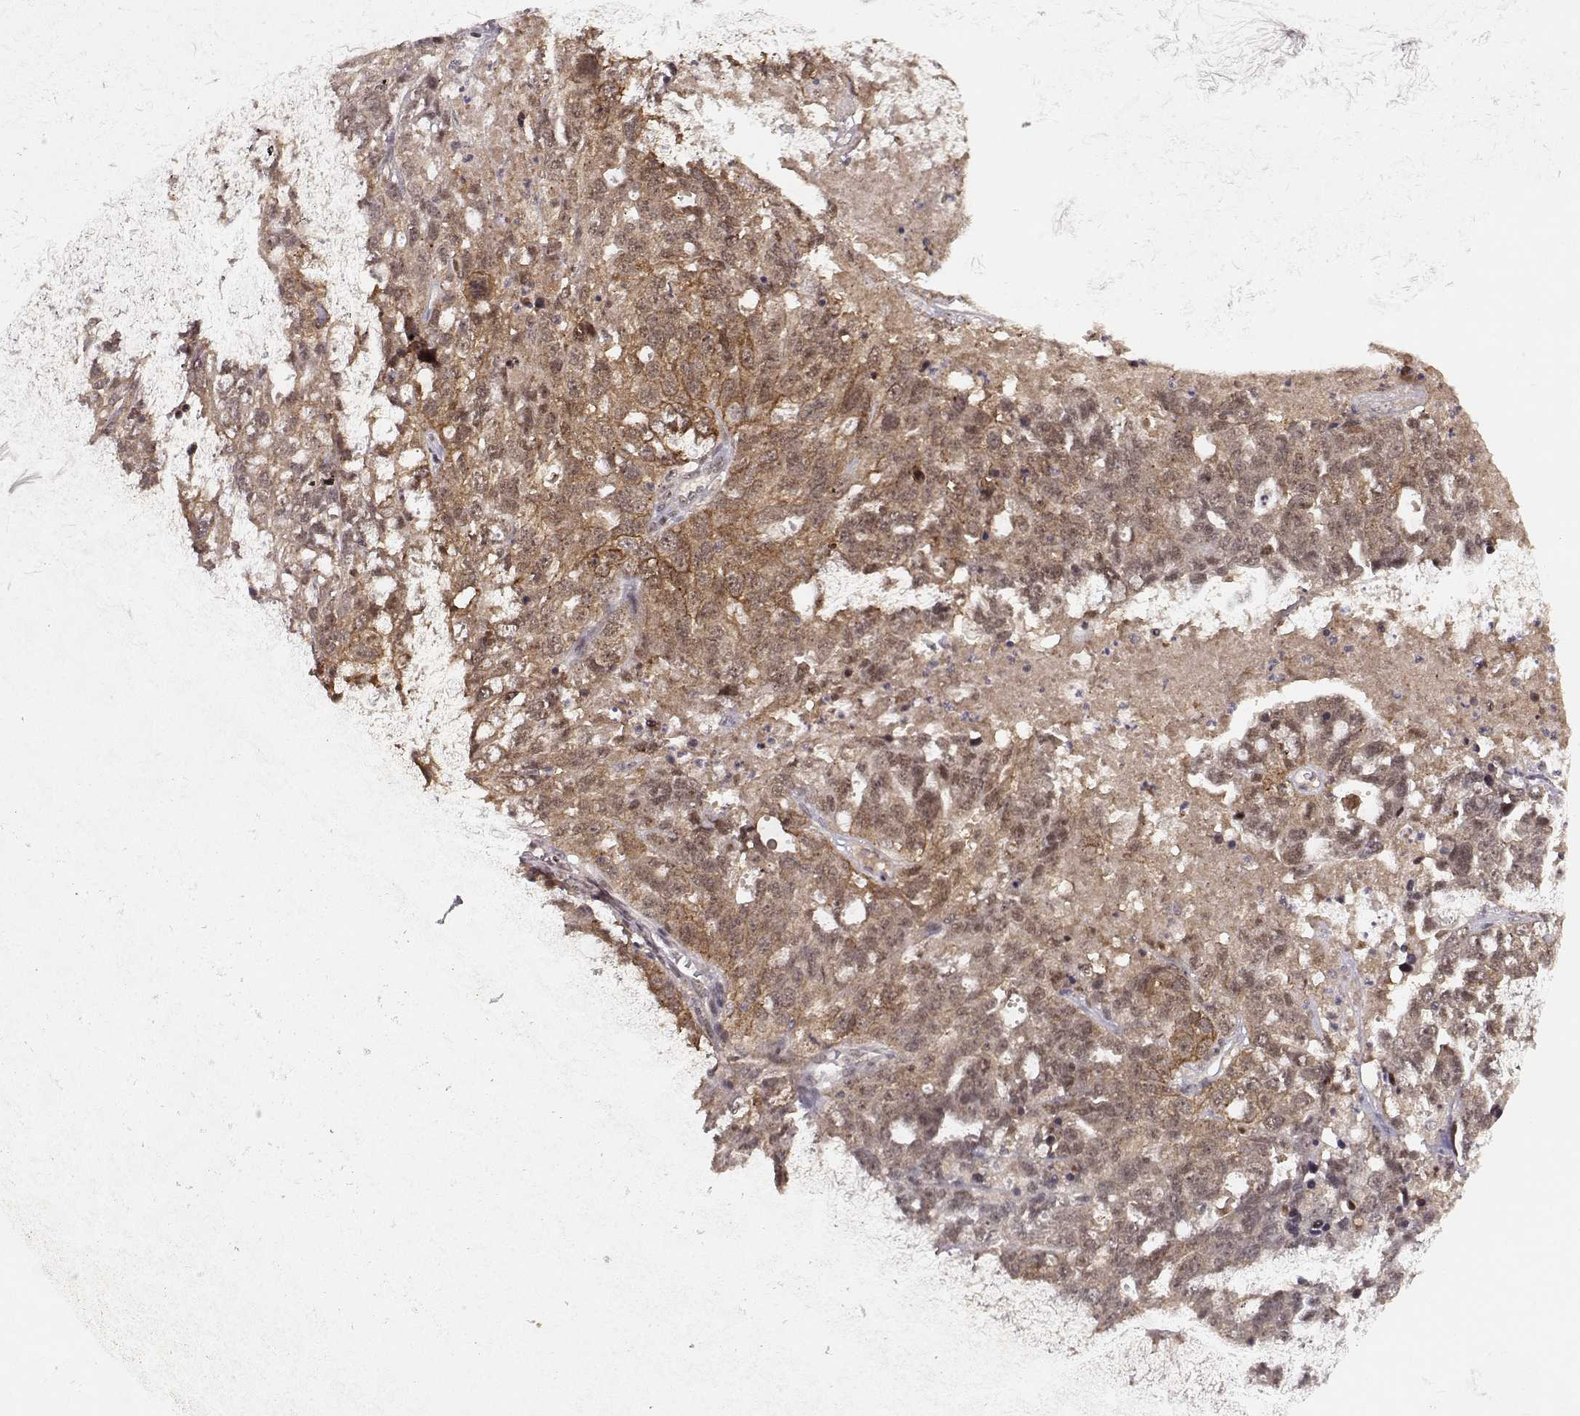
{"staining": {"intensity": "weak", "quantity": "25%-75%", "location": "cytoplasmic/membranous"}, "tissue": "ovarian cancer", "cell_type": "Tumor cells", "image_type": "cancer", "snomed": [{"axis": "morphology", "description": "Cystadenocarcinoma, serous, NOS"}, {"axis": "topography", "description": "Ovary"}], "caption": "IHC of human ovarian cancer exhibits low levels of weak cytoplasmic/membranous staining in approximately 25%-75% of tumor cells.", "gene": "CSNK2A1", "patient": {"sex": "female", "age": 71}}